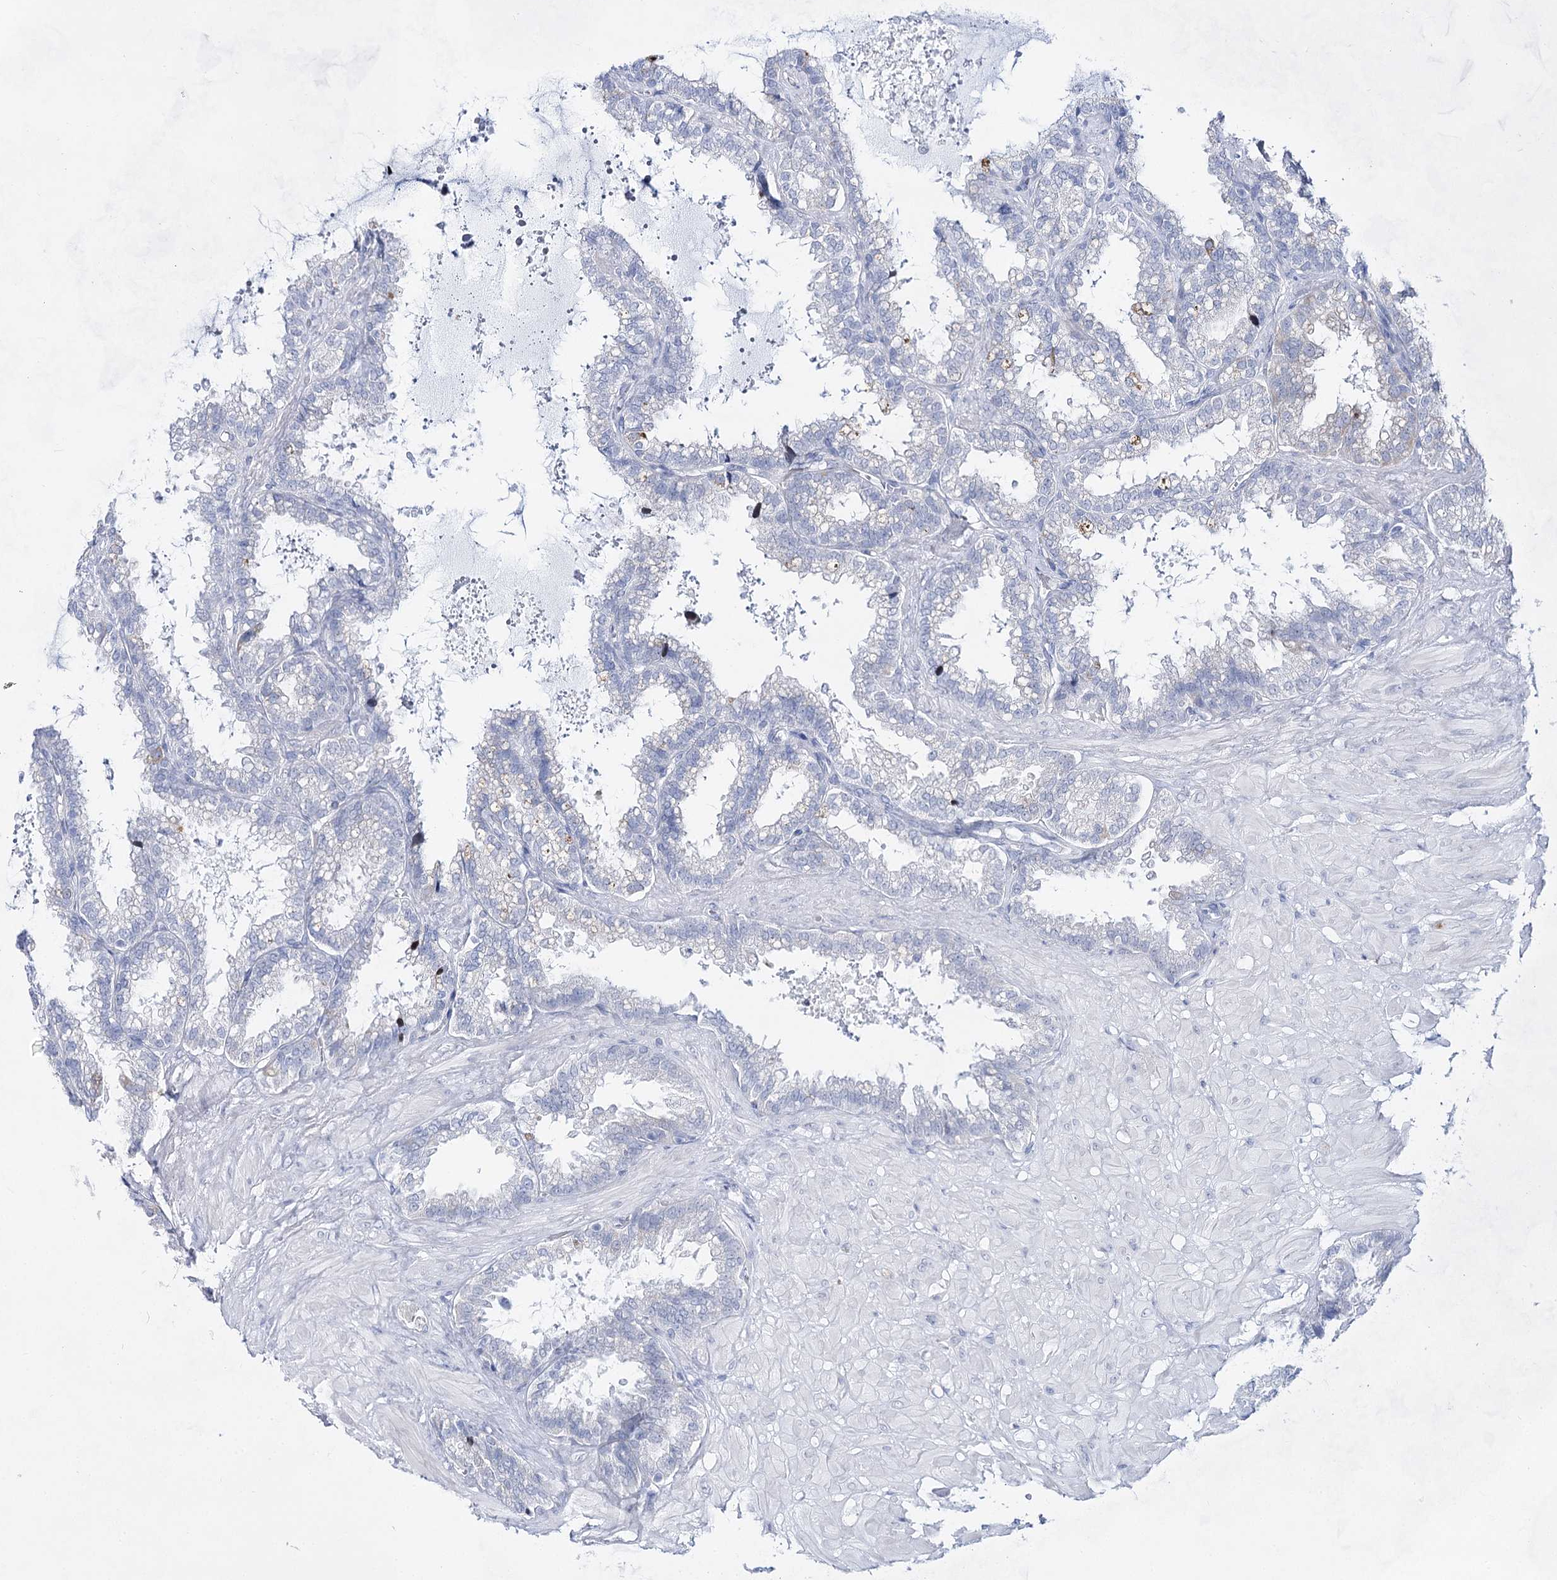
{"staining": {"intensity": "negative", "quantity": "none", "location": "none"}, "tissue": "seminal vesicle", "cell_type": "Glandular cells", "image_type": "normal", "snomed": [{"axis": "morphology", "description": "Normal tissue, NOS"}, {"axis": "topography", "description": "Seminal veicle"}], "caption": "Immunohistochemistry (IHC) of unremarkable human seminal vesicle demonstrates no staining in glandular cells.", "gene": "BPHL", "patient": {"sex": "male", "age": 46}}